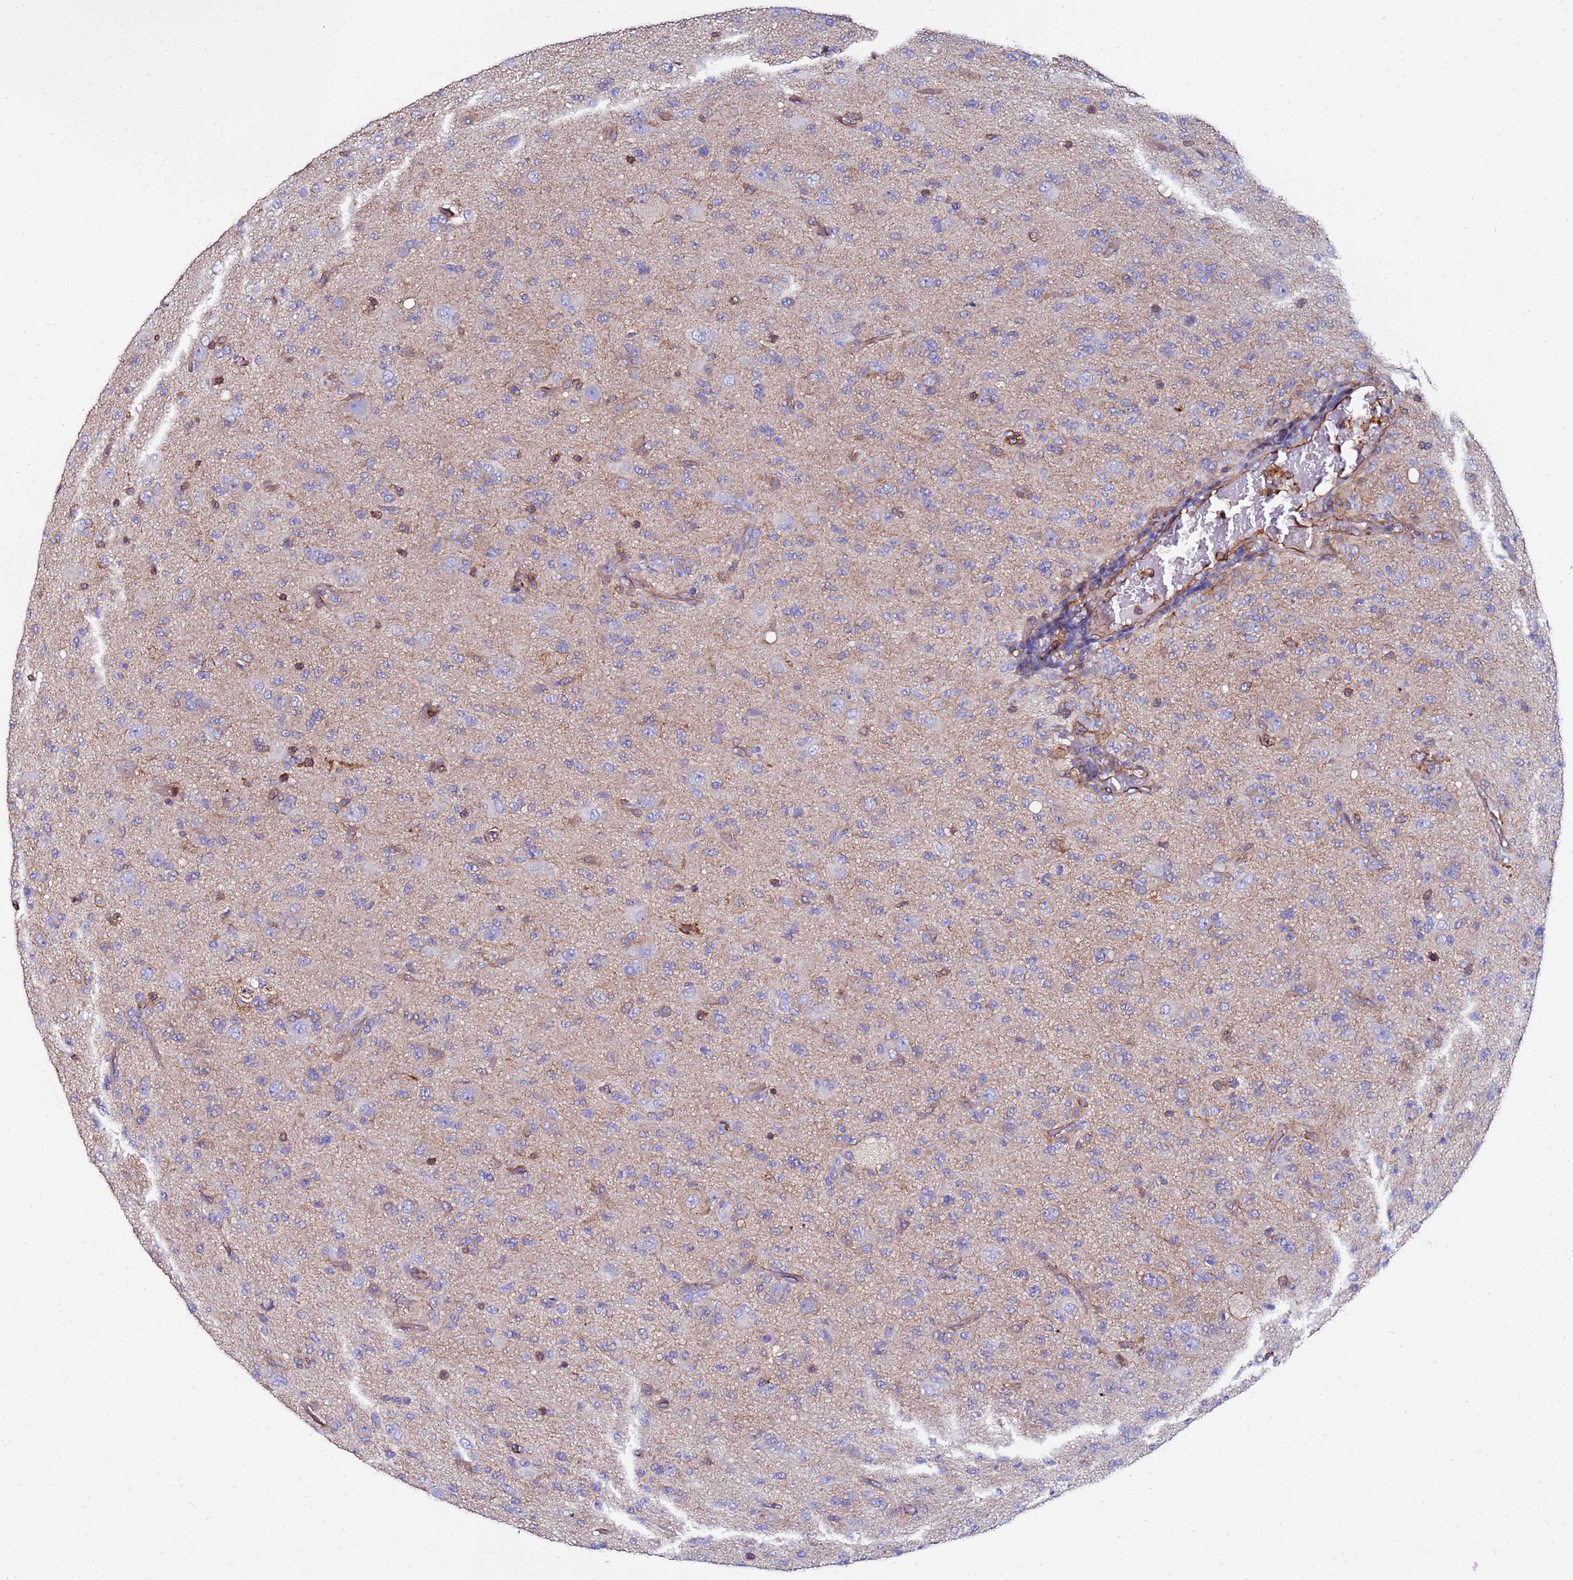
{"staining": {"intensity": "negative", "quantity": "none", "location": "none"}, "tissue": "glioma", "cell_type": "Tumor cells", "image_type": "cancer", "snomed": [{"axis": "morphology", "description": "Glioma, malignant, High grade"}, {"axis": "topography", "description": "Brain"}], "caption": "Immunohistochemistry image of neoplastic tissue: high-grade glioma (malignant) stained with DAB (3,3'-diaminobenzidine) demonstrates no significant protein expression in tumor cells.", "gene": "POTEE", "patient": {"sex": "female", "age": 57}}